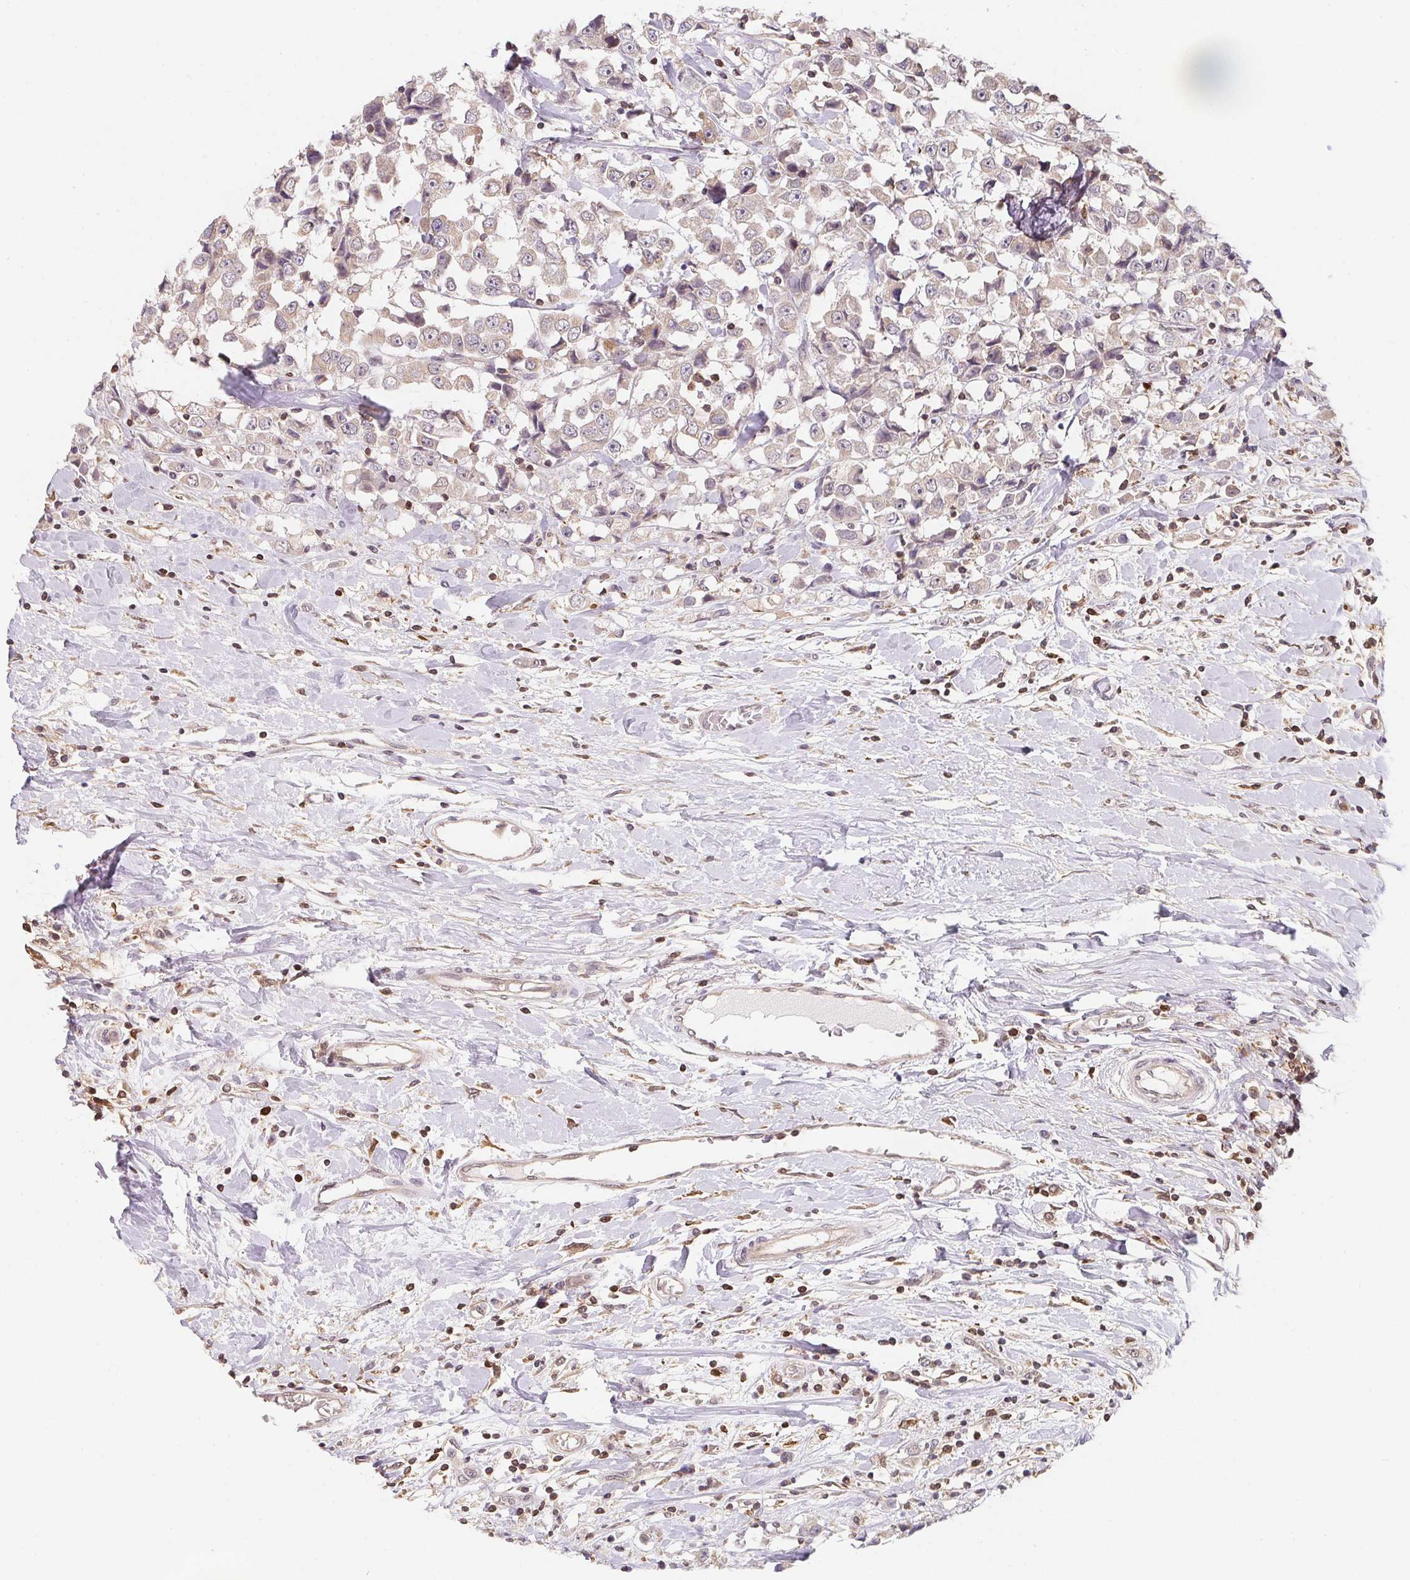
{"staining": {"intensity": "negative", "quantity": "none", "location": "none"}, "tissue": "breast cancer", "cell_type": "Tumor cells", "image_type": "cancer", "snomed": [{"axis": "morphology", "description": "Duct carcinoma"}, {"axis": "topography", "description": "Breast"}], "caption": "This is an IHC histopathology image of human breast cancer (intraductal carcinoma). There is no positivity in tumor cells.", "gene": "ANKRD13A", "patient": {"sex": "female", "age": 61}}